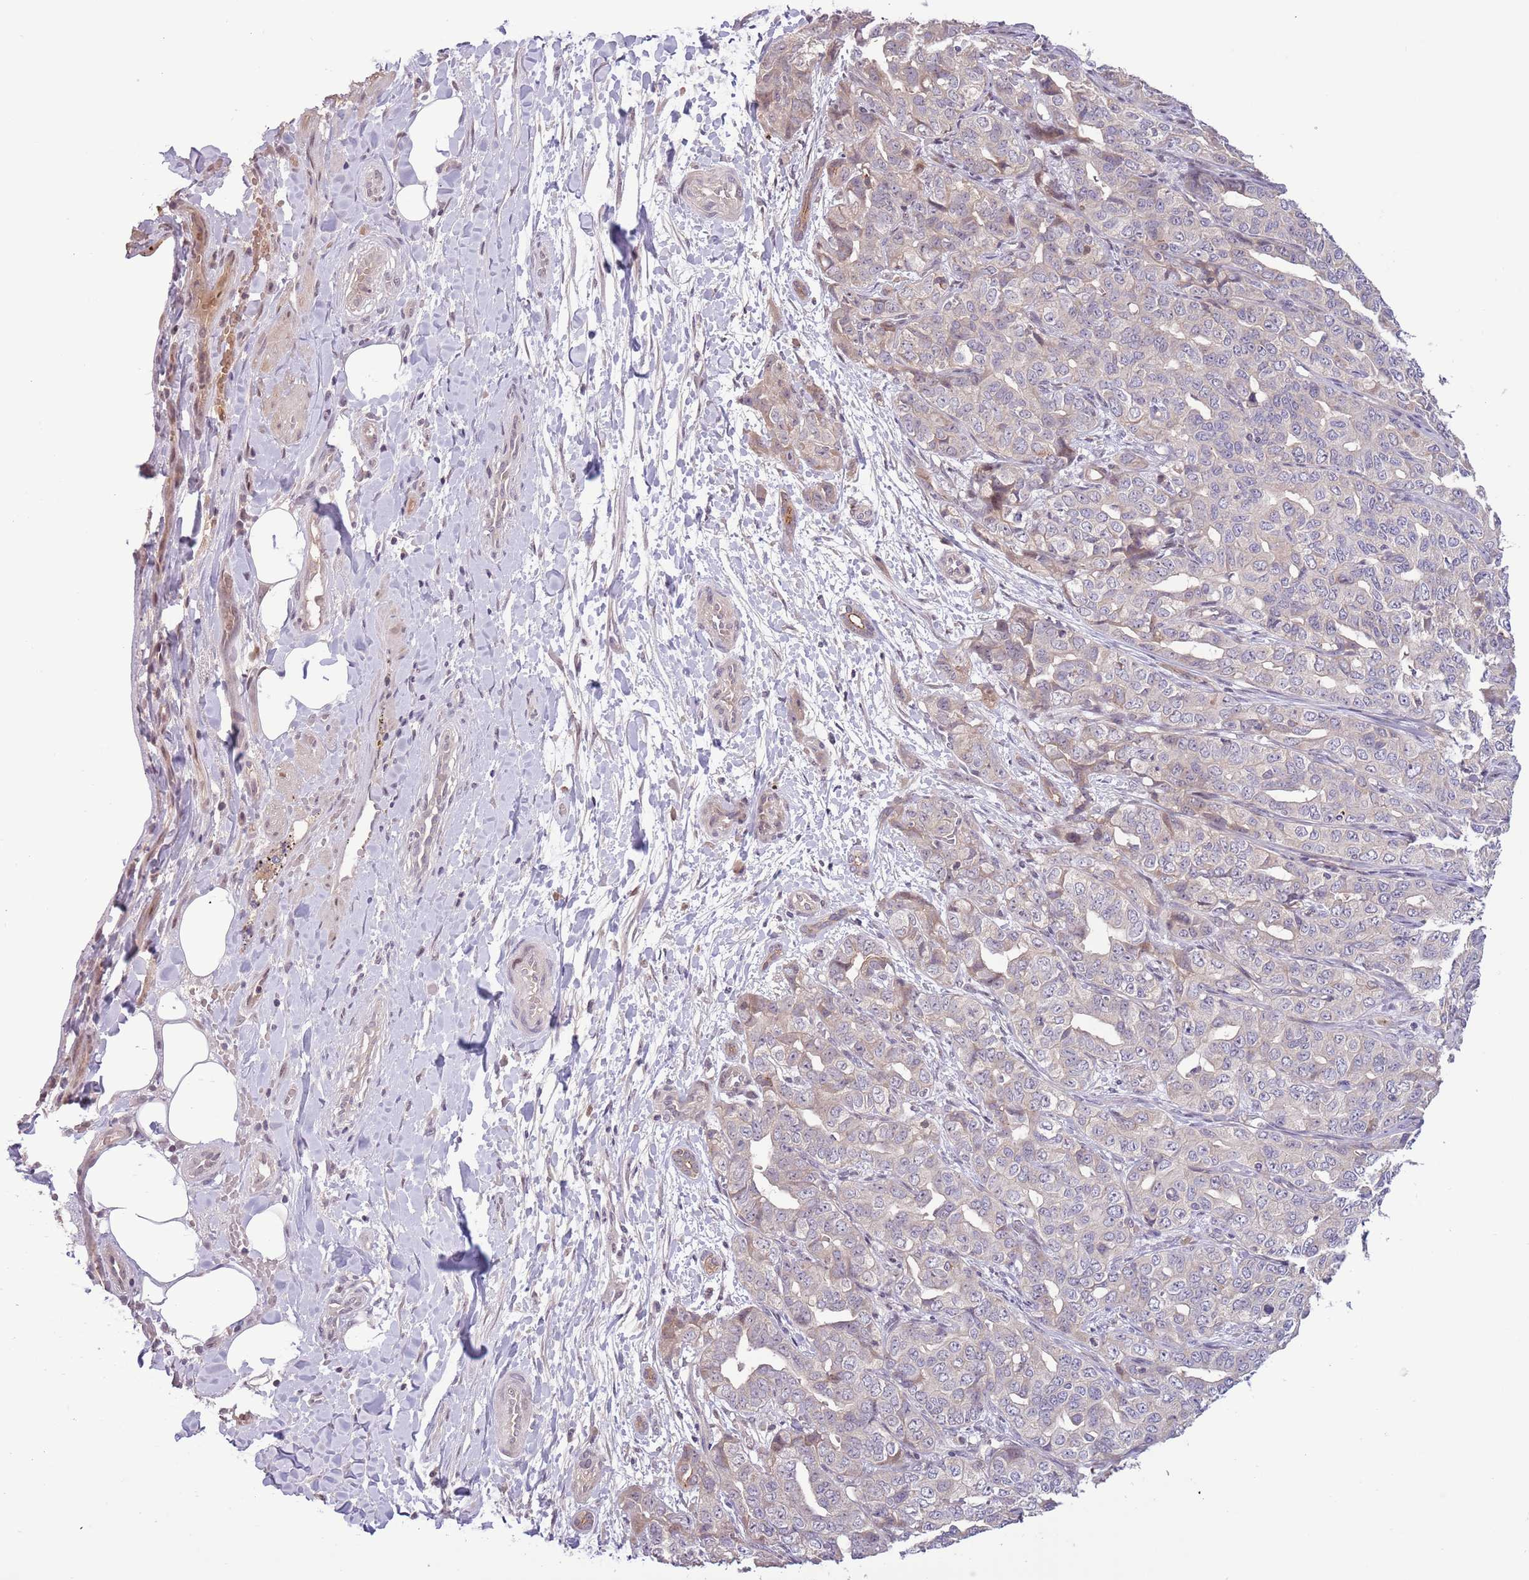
{"staining": {"intensity": "weak", "quantity": "<25%", "location": "cytoplasmic/membranous"}, "tissue": "liver cancer", "cell_type": "Tumor cells", "image_type": "cancer", "snomed": [{"axis": "morphology", "description": "Cholangiocarcinoma"}, {"axis": "topography", "description": "Liver"}], "caption": "Human liver cancer (cholangiocarcinoma) stained for a protein using immunohistochemistry (IHC) reveals no expression in tumor cells.", "gene": "SHROOM3", "patient": {"sex": "male", "age": 59}}